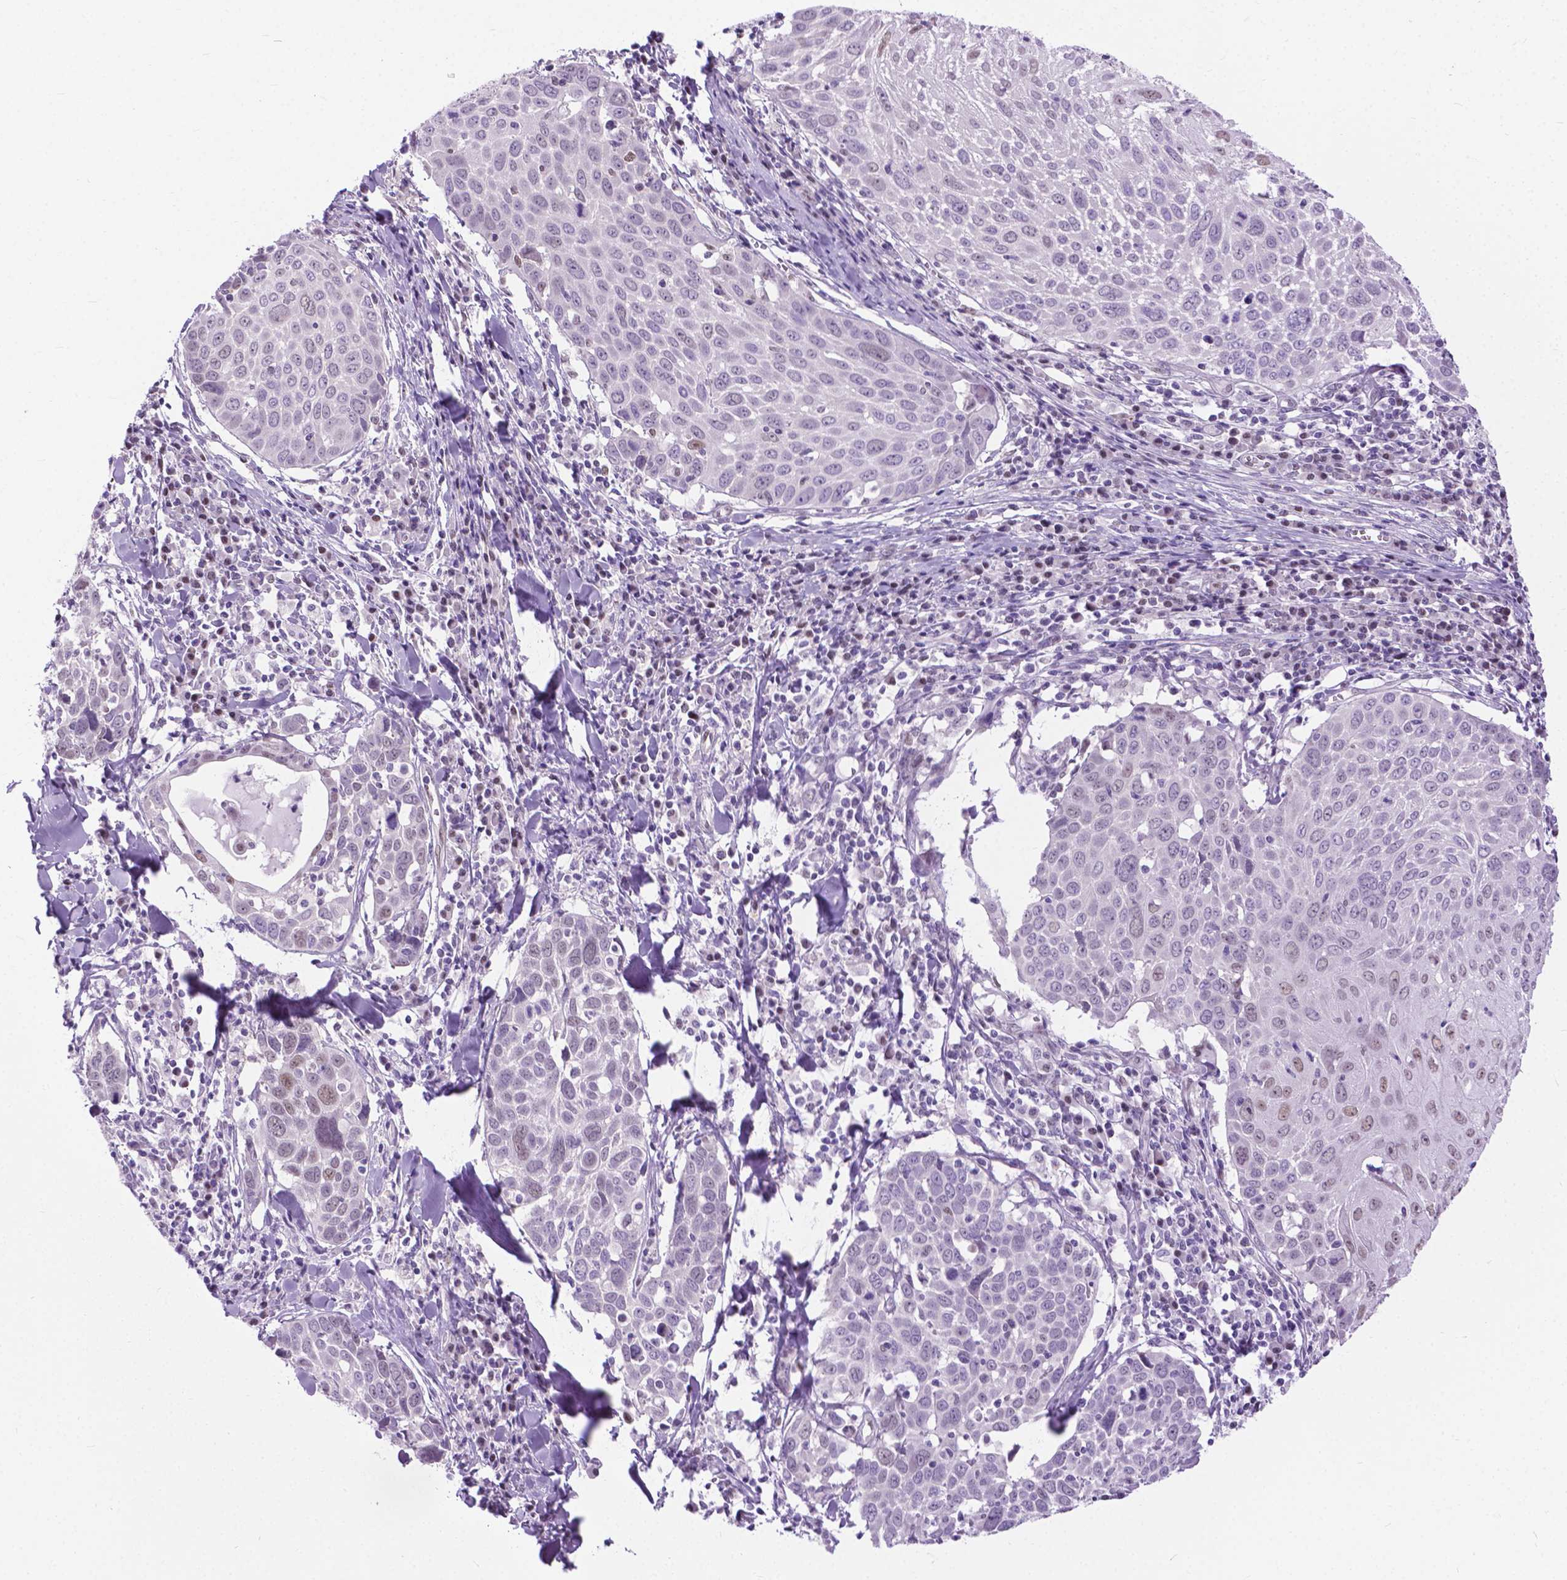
{"staining": {"intensity": "weak", "quantity": "25%-75%", "location": "cytoplasmic/membranous"}, "tissue": "lung cancer", "cell_type": "Tumor cells", "image_type": "cancer", "snomed": [{"axis": "morphology", "description": "Squamous cell carcinoma, NOS"}, {"axis": "topography", "description": "Lung"}], "caption": "Immunohistochemistry staining of lung squamous cell carcinoma, which shows low levels of weak cytoplasmic/membranous staining in about 25%-75% of tumor cells indicating weak cytoplasmic/membranous protein staining. The staining was performed using DAB (3,3'-diaminobenzidine) (brown) for protein detection and nuclei were counterstained in hematoxylin (blue).", "gene": "APCDD1L", "patient": {"sex": "male", "age": 57}}